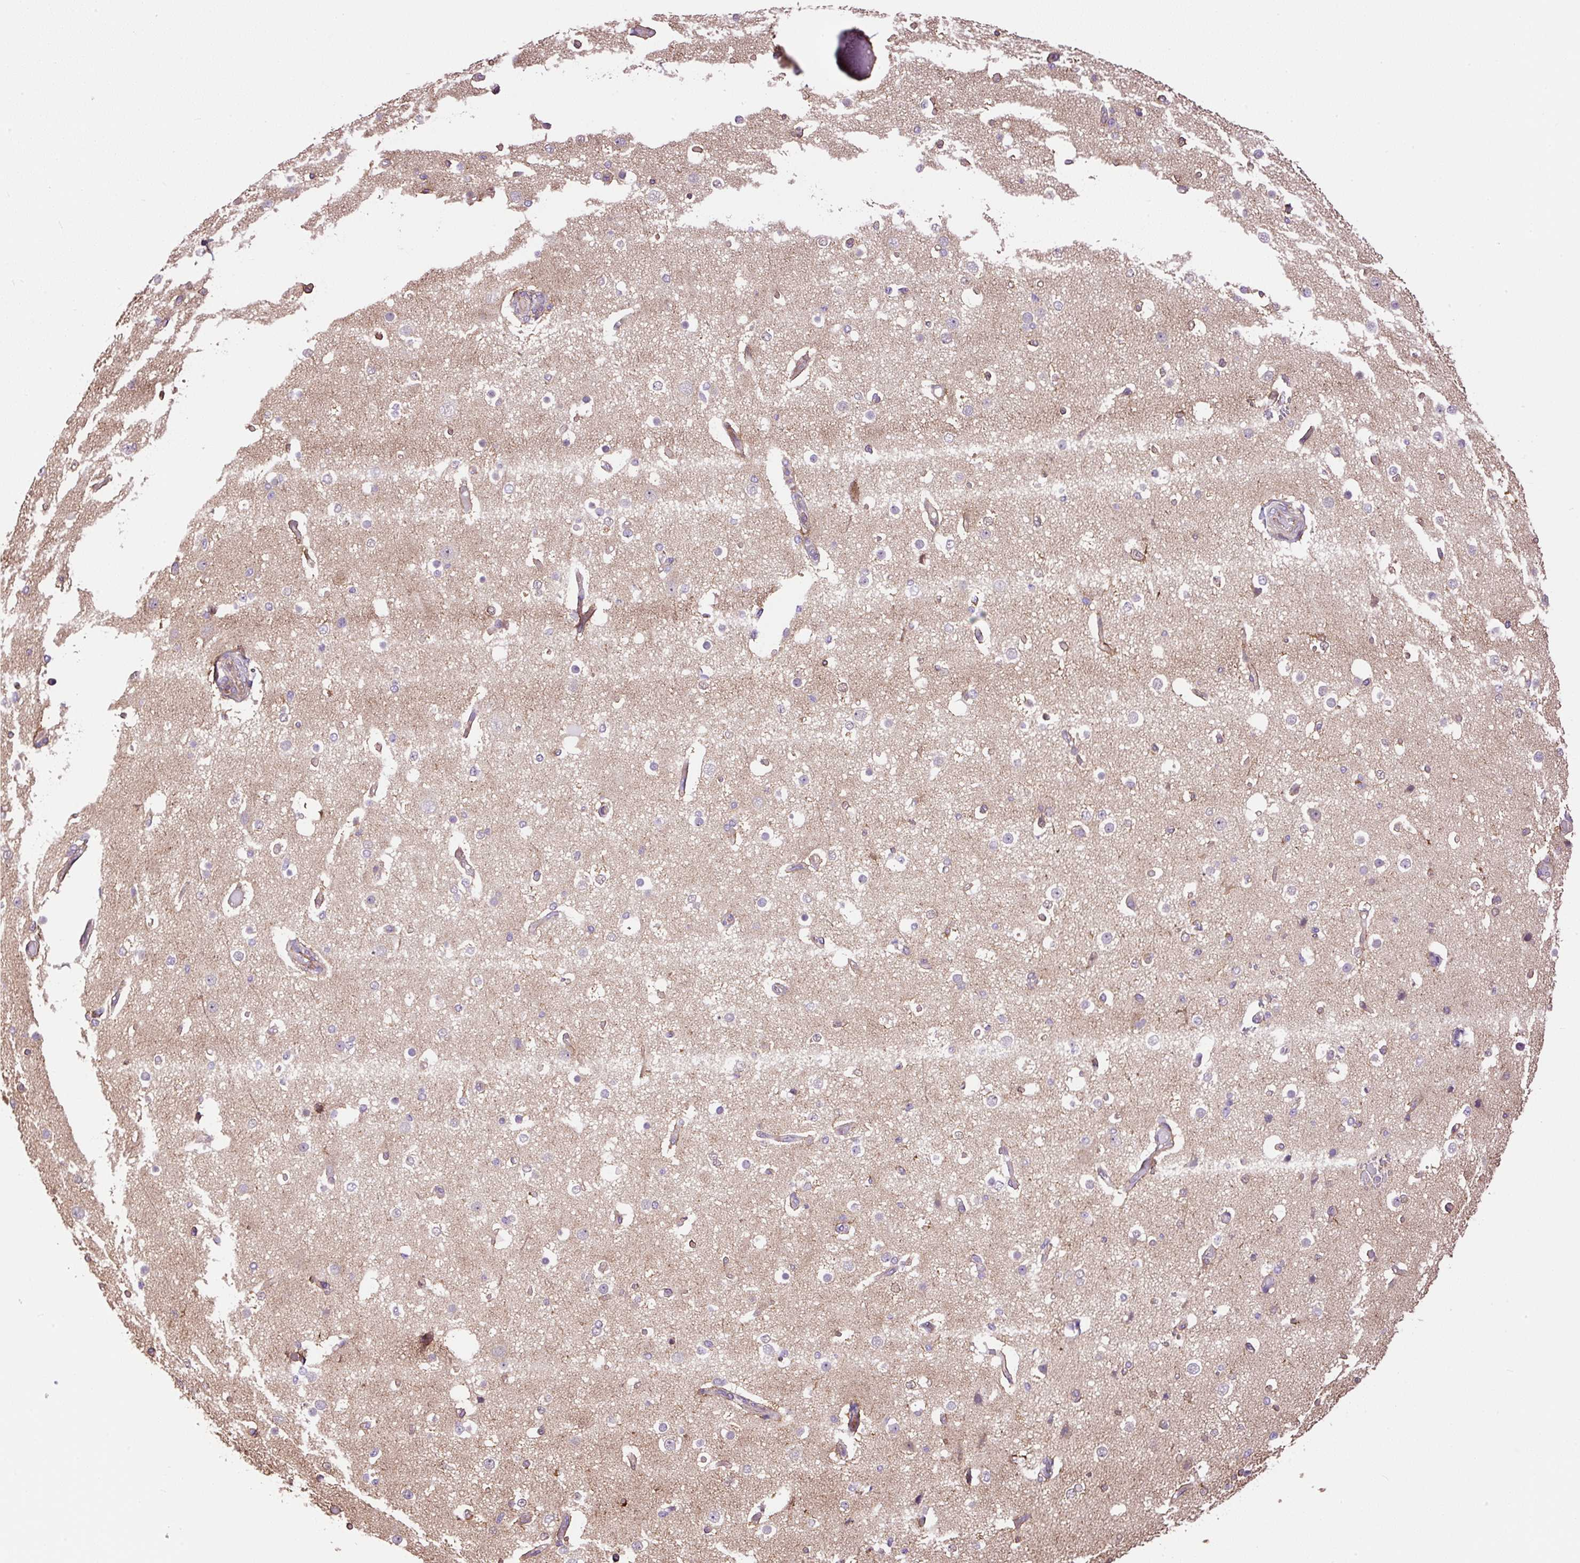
{"staining": {"intensity": "weak", "quantity": ">75%", "location": "cytoplasmic/membranous"}, "tissue": "cerebral cortex", "cell_type": "Endothelial cells", "image_type": "normal", "snomed": [{"axis": "morphology", "description": "Normal tissue, NOS"}, {"axis": "morphology", "description": "Inflammation, NOS"}, {"axis": "topography", "description": "Cerebral cortex"}], "caption": "Weak cytoplasmic/membranous protein positivity is appreciated in approximately >75% of endothelial cells in cerebral cortex.", "gene": "PPME1", "patient": {"sex": "male", "age": 6}}